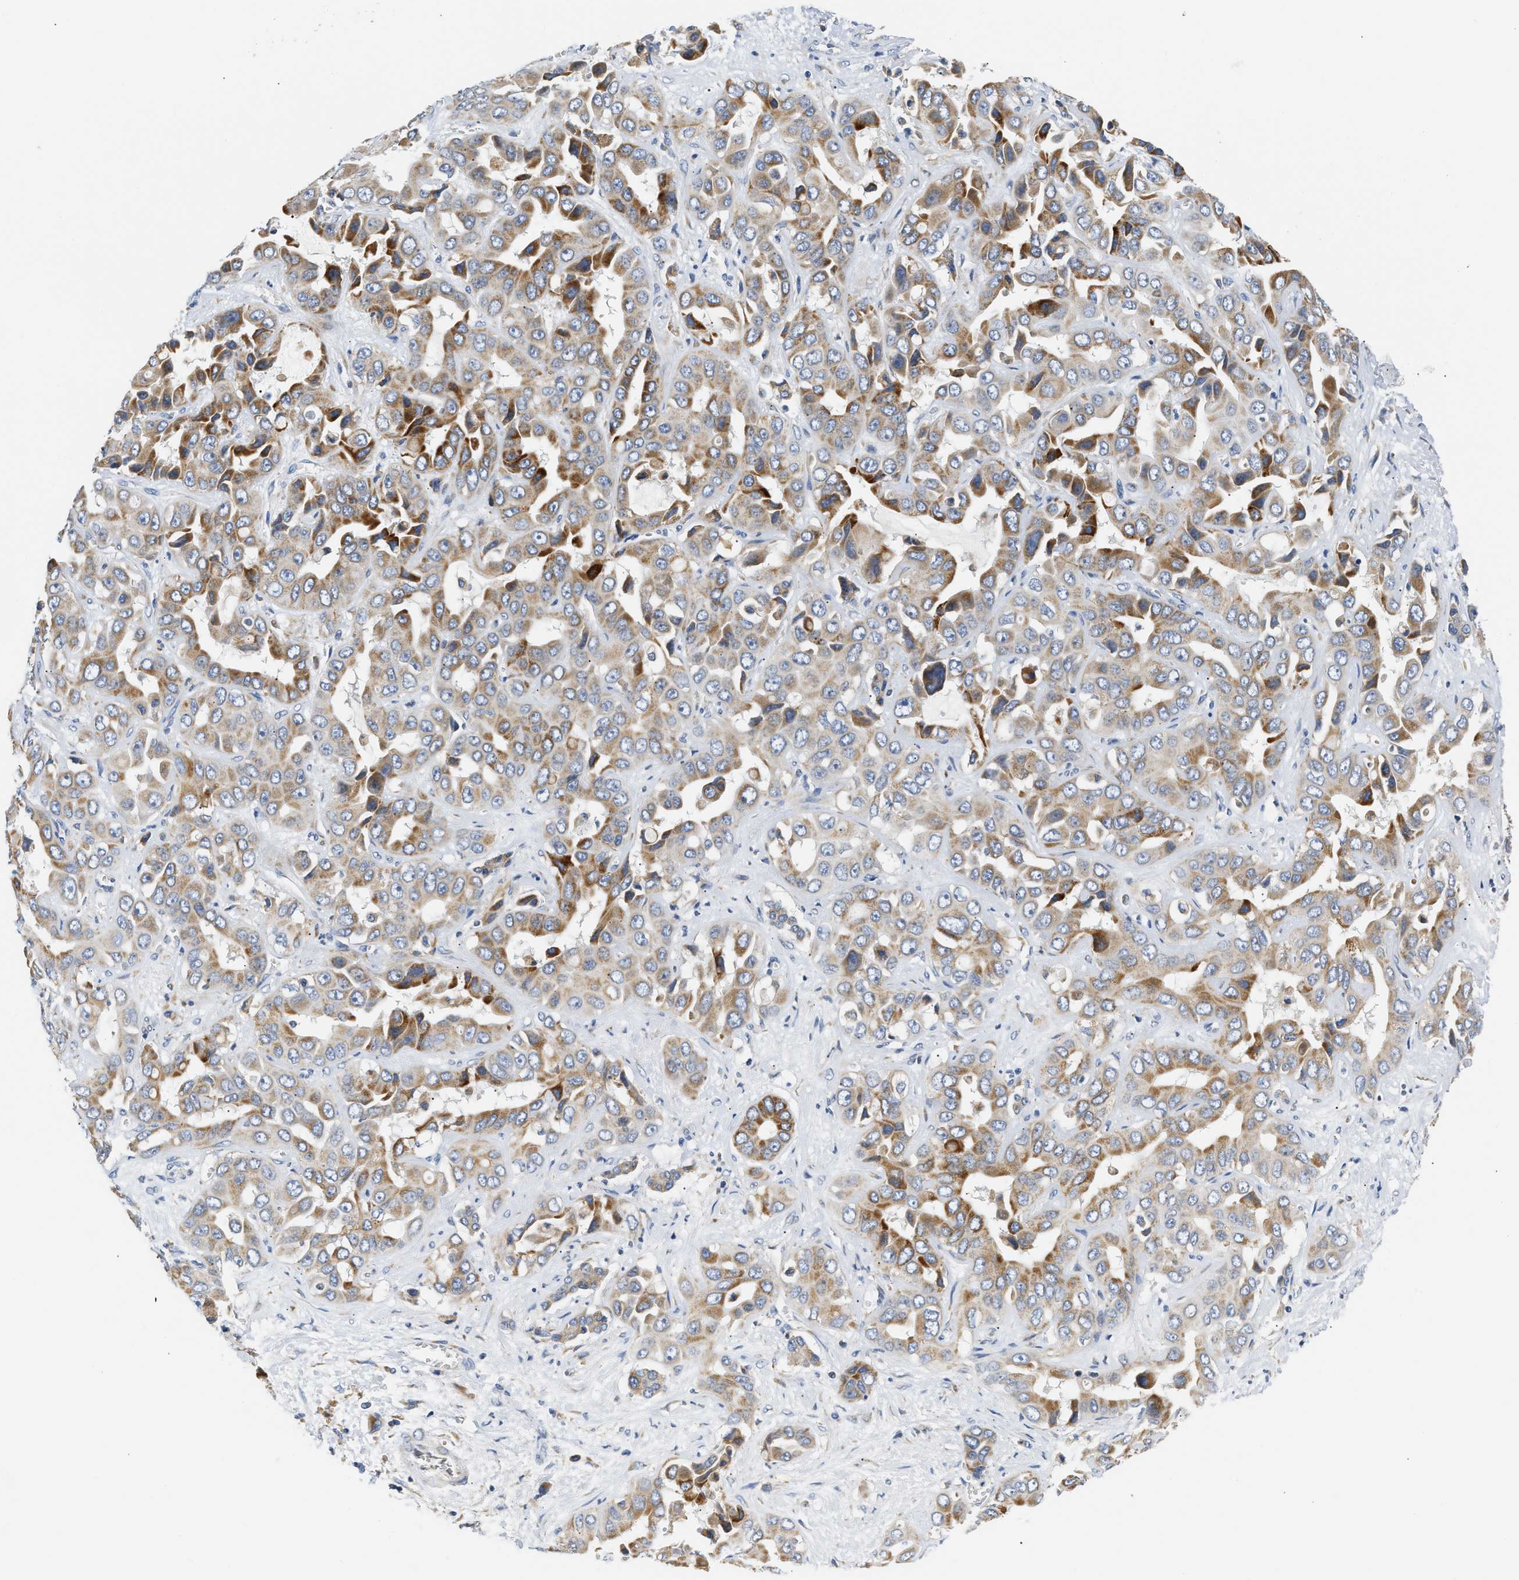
{"staining": {"intensity": "moderate", "quantity": ">75%", "location": "cytoplasmic/membranous"}, "tissue": "liver cancer", "cell_type": "Tumor cells", "image_type": "cancer", "snomed": [{"axis": "morphology", "description": "Cholangiocarcinoma"}, {"axis": "topography", "description": "Liver"}], "caption": "This photomicrograph displays immunohistochemistry (IHC) staining of cholangiocarcinoma (liver), with medium moderate cytoplasmic/membranous staining in approximately >75% of tumor cells.", "gene": "HDHD3", "patient": {"sex": "female", "age": 52}}